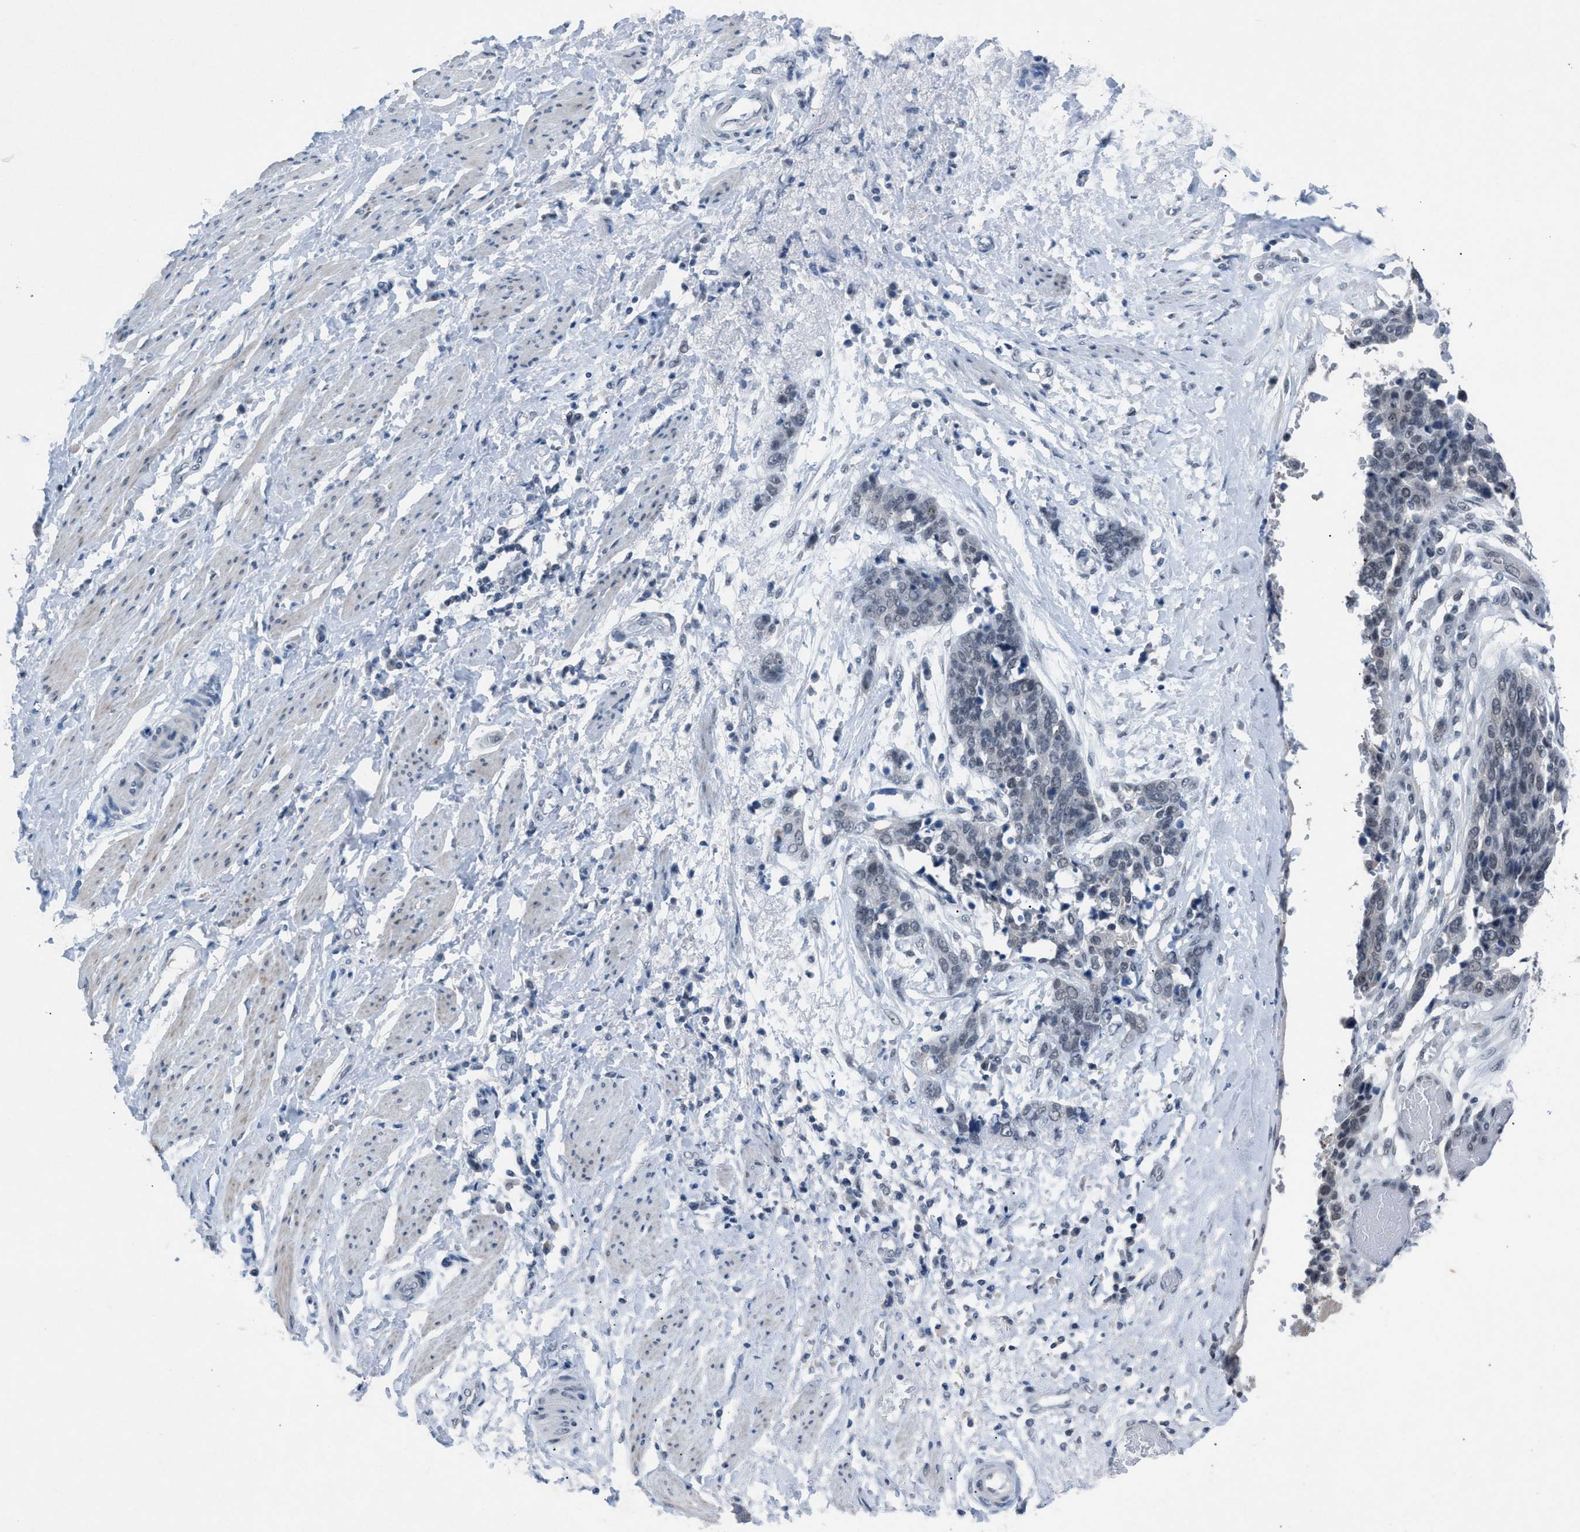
{"staining": {"intensity": "negative", "quantity": "none", "location": "none"}, "tissue": "ovarian cancer", "cell_type": "Tumor cells", "image_type": "cancer", "snomed": [{"axis": "morphology", "description": "Cystadenocarcinoma, serous, NOS"}, {"axis": "topography", "description": "Ovary"}], "caption": "The immunohistochemistry (IHC) image has no significant staining in tumor cells of ovarian serous cystadenocarcinoma tissue.", "gene": "ANAPC11", "patient": {"sex": "female", "age": 44}}